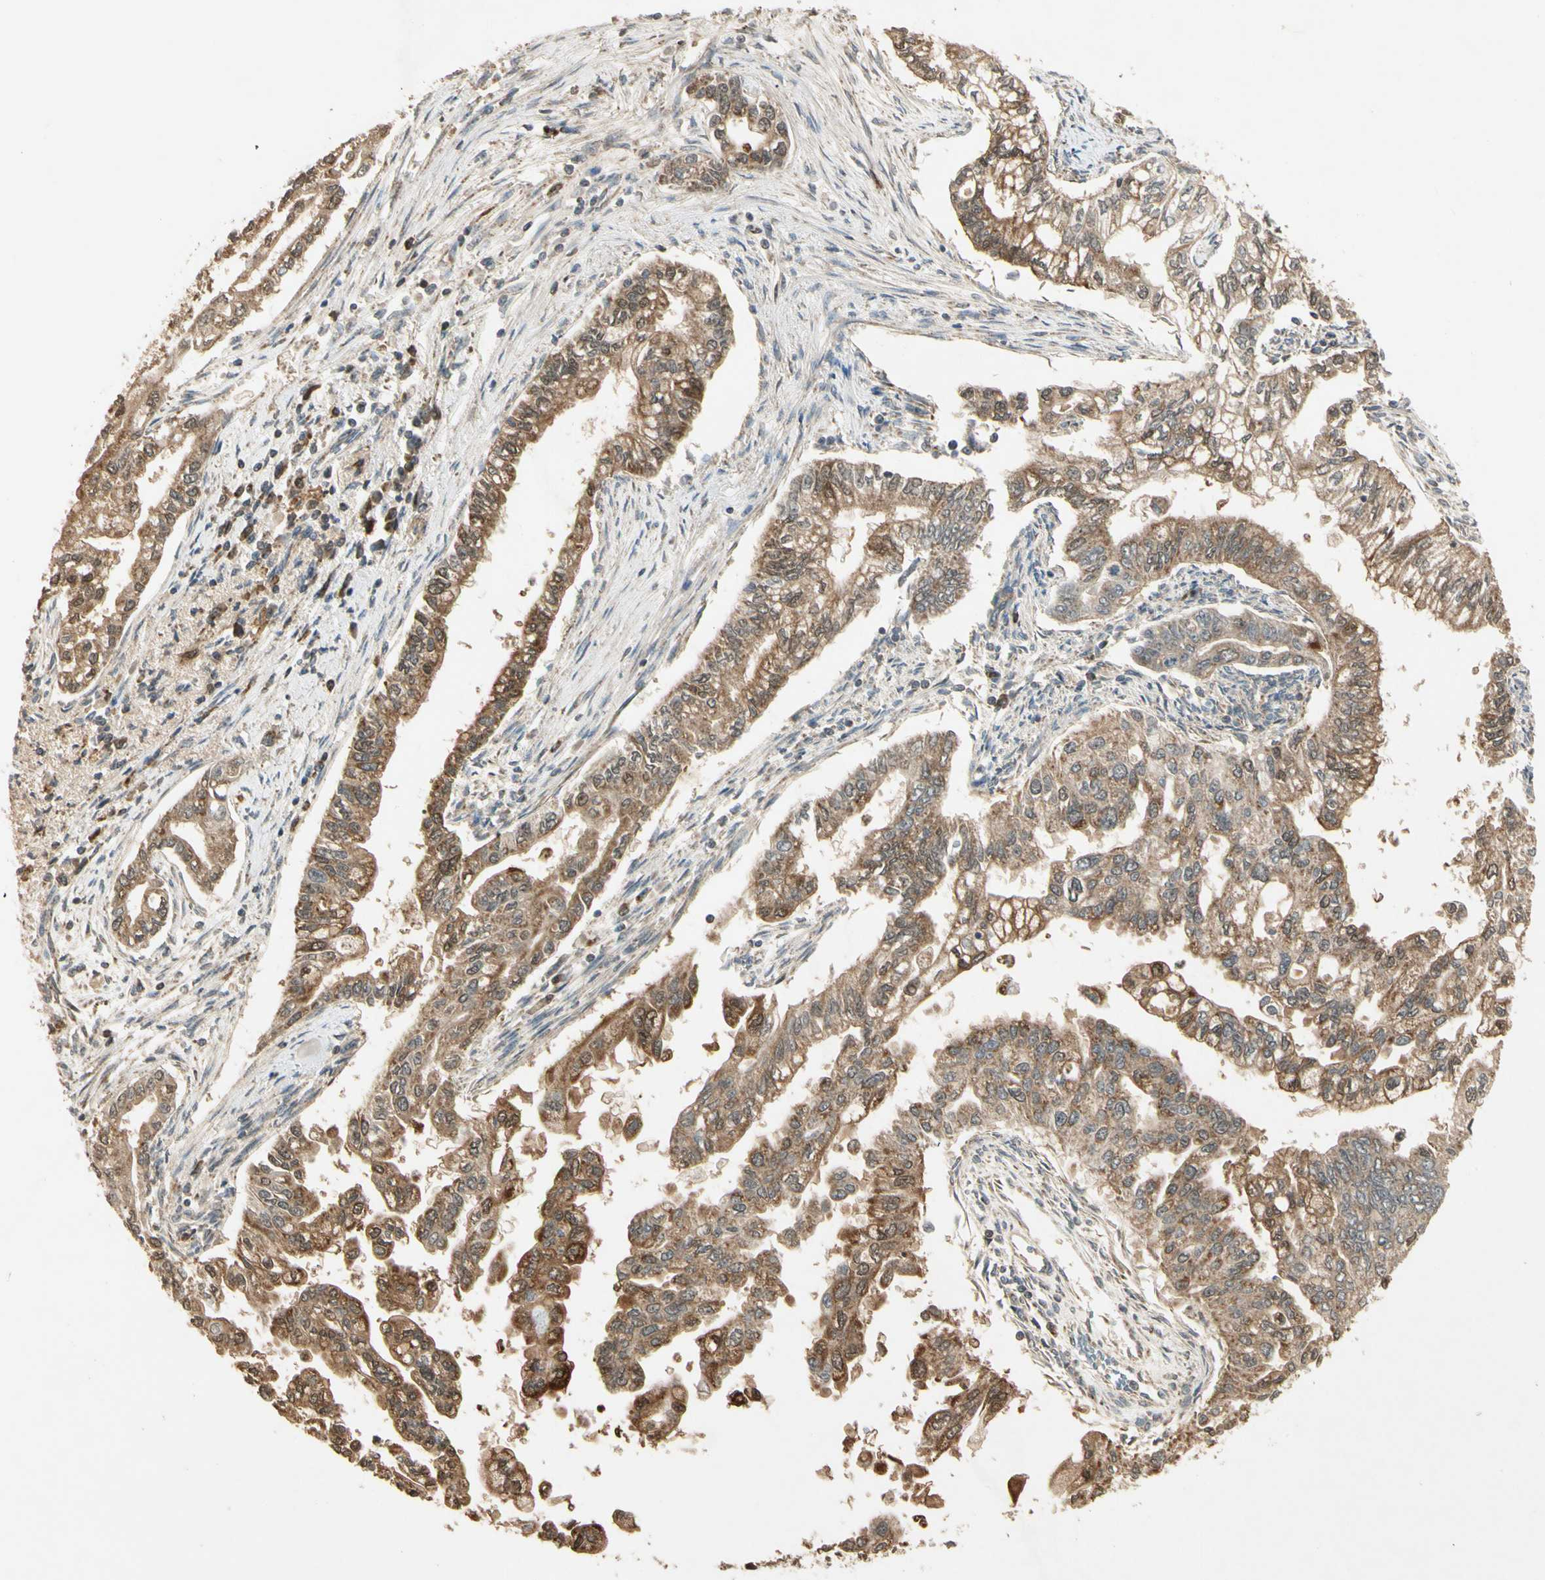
{"staining": {"intensity": "moderate", "quantity": ">75%", "location": "cytoplasmic/membranous,nuclear"}, "tissue": "pancreatic cancer", "cell_type": "Tumor cells", "image_type": "cancer", "snomed": [{"axis": "morphology", "description": "Normal tissue, NOS"}, {"axis": "topography", "description": "Pancreas"}], "caption": "Protein expression analysis of human pancreatic cancer reveals moderate cytoplasmic/membranous and nuclear expression in about >75% of tumor cells.", "gene": "PRDX5", "patient": {"sex": "male", "age": 42}}